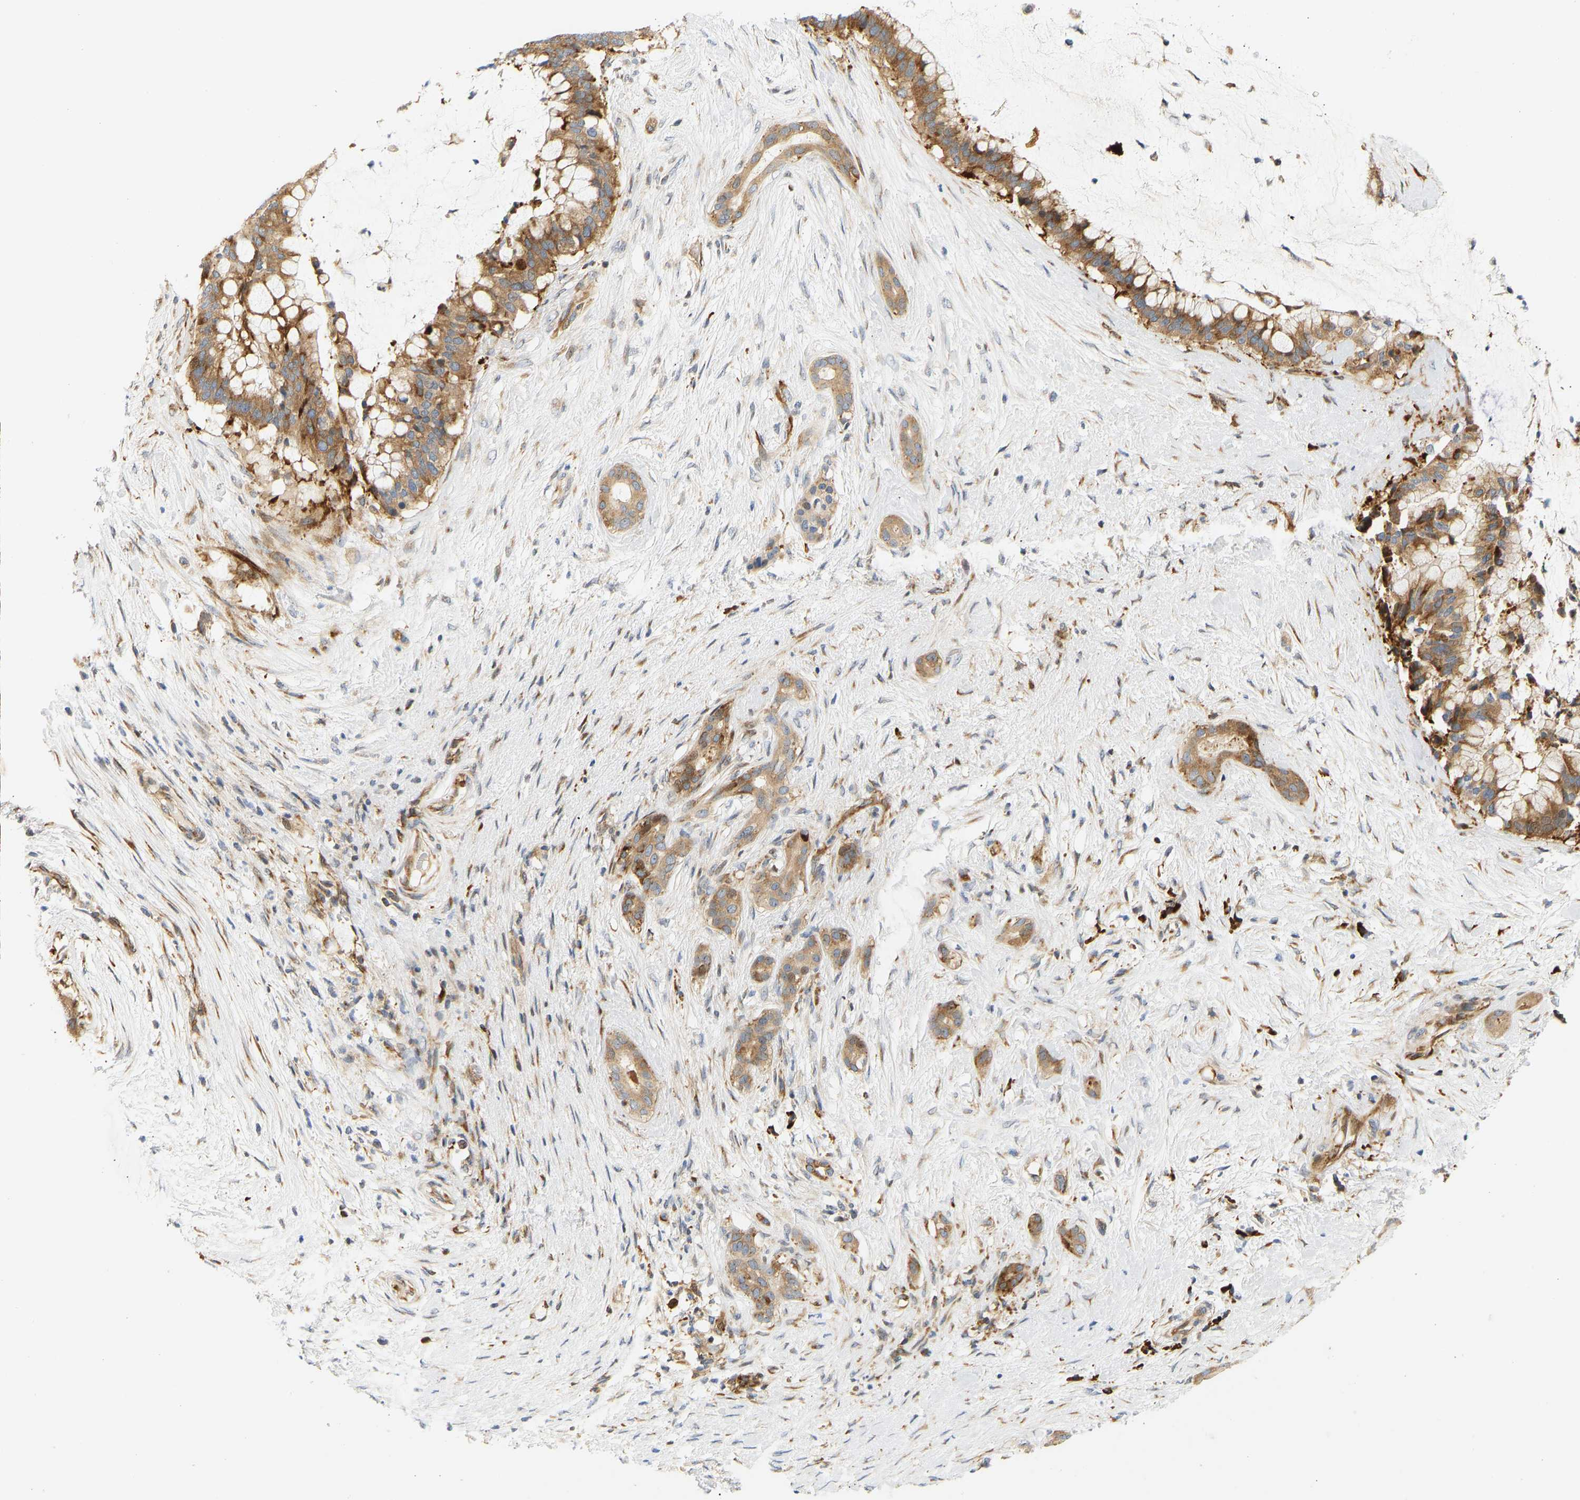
{"staining": {"intensity": "strong", "quantity": ">75%", "location": "cytoplasmic/membranous"}, "tissue": "pancreatic cancer", "cell_type": "Tumor cells", "image_type": "cancer", "snomed": [{"axis": "morphology", "description": "Adenocarcinoma, NOS"}, {"axis": "topography", "description": "Pancreas"}], "caption": "There is high levels of strong cytoplasmic/membranous expression in tumor cells of pancreatic adenocarcinoma, as demonstrated by immunohistochemical staining (brown color).", "gene": "RPS14", "patient": {"sex": "male", "age": 41}}